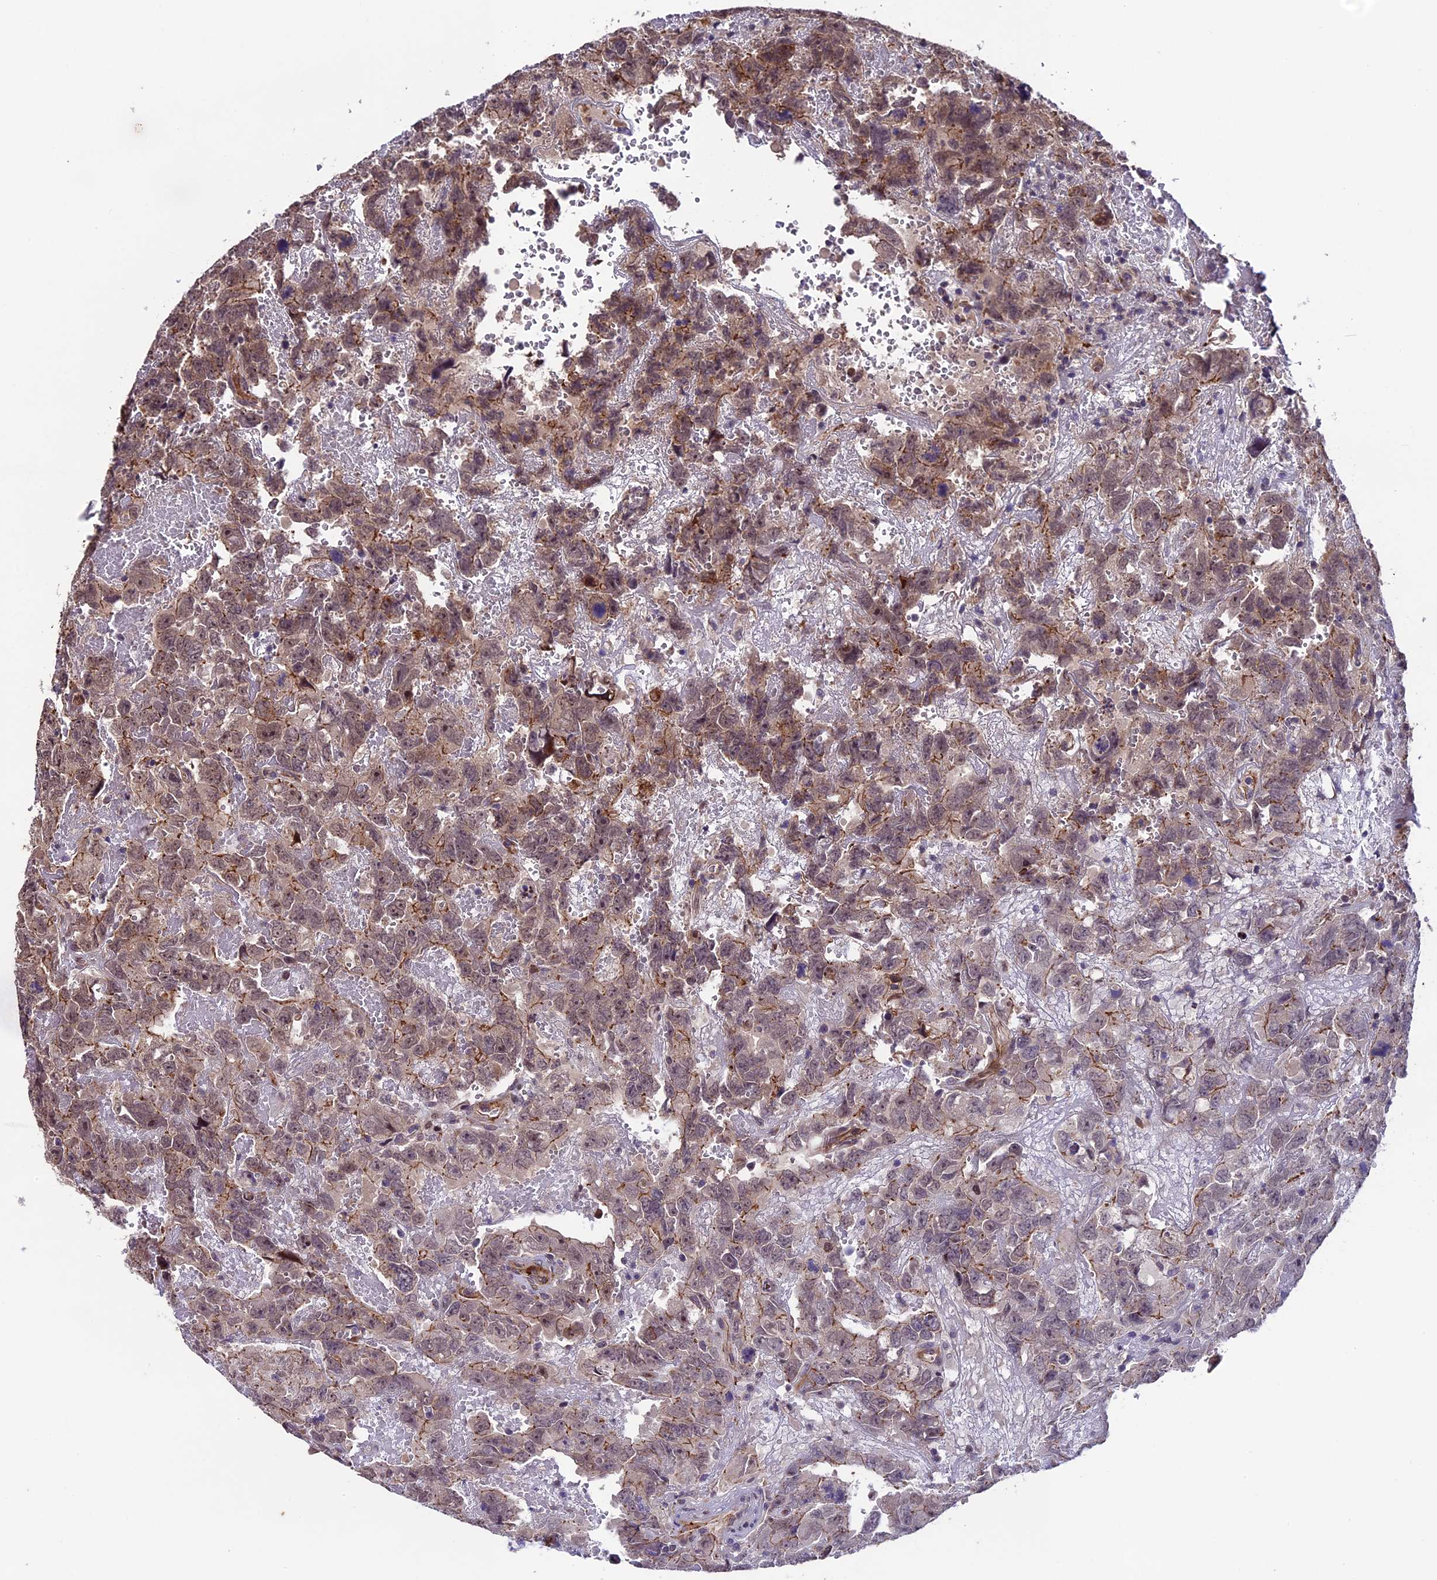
{"staining": {"intensity": "weak", "quantity": ">75%", "location": "cytoplasmic/membranous"}, "tissue": "testis cancer", "cell_type": "Tumor cells", "image_type": "cancer", "snomed": [{"axis": "morphology", "description": "Carcinoma, Embryonal, NOS"}, {"axis": "topography", "description": "Testis"}], "caption": "The photomicrograph shows a brown stain indicating the presence of a protein in the cytoplasmic/membranous of tumor cells in embryonal carcinoma (testis).", "gene": "SIPA1L3", "patient": {"sex": "male", "age": 45}}